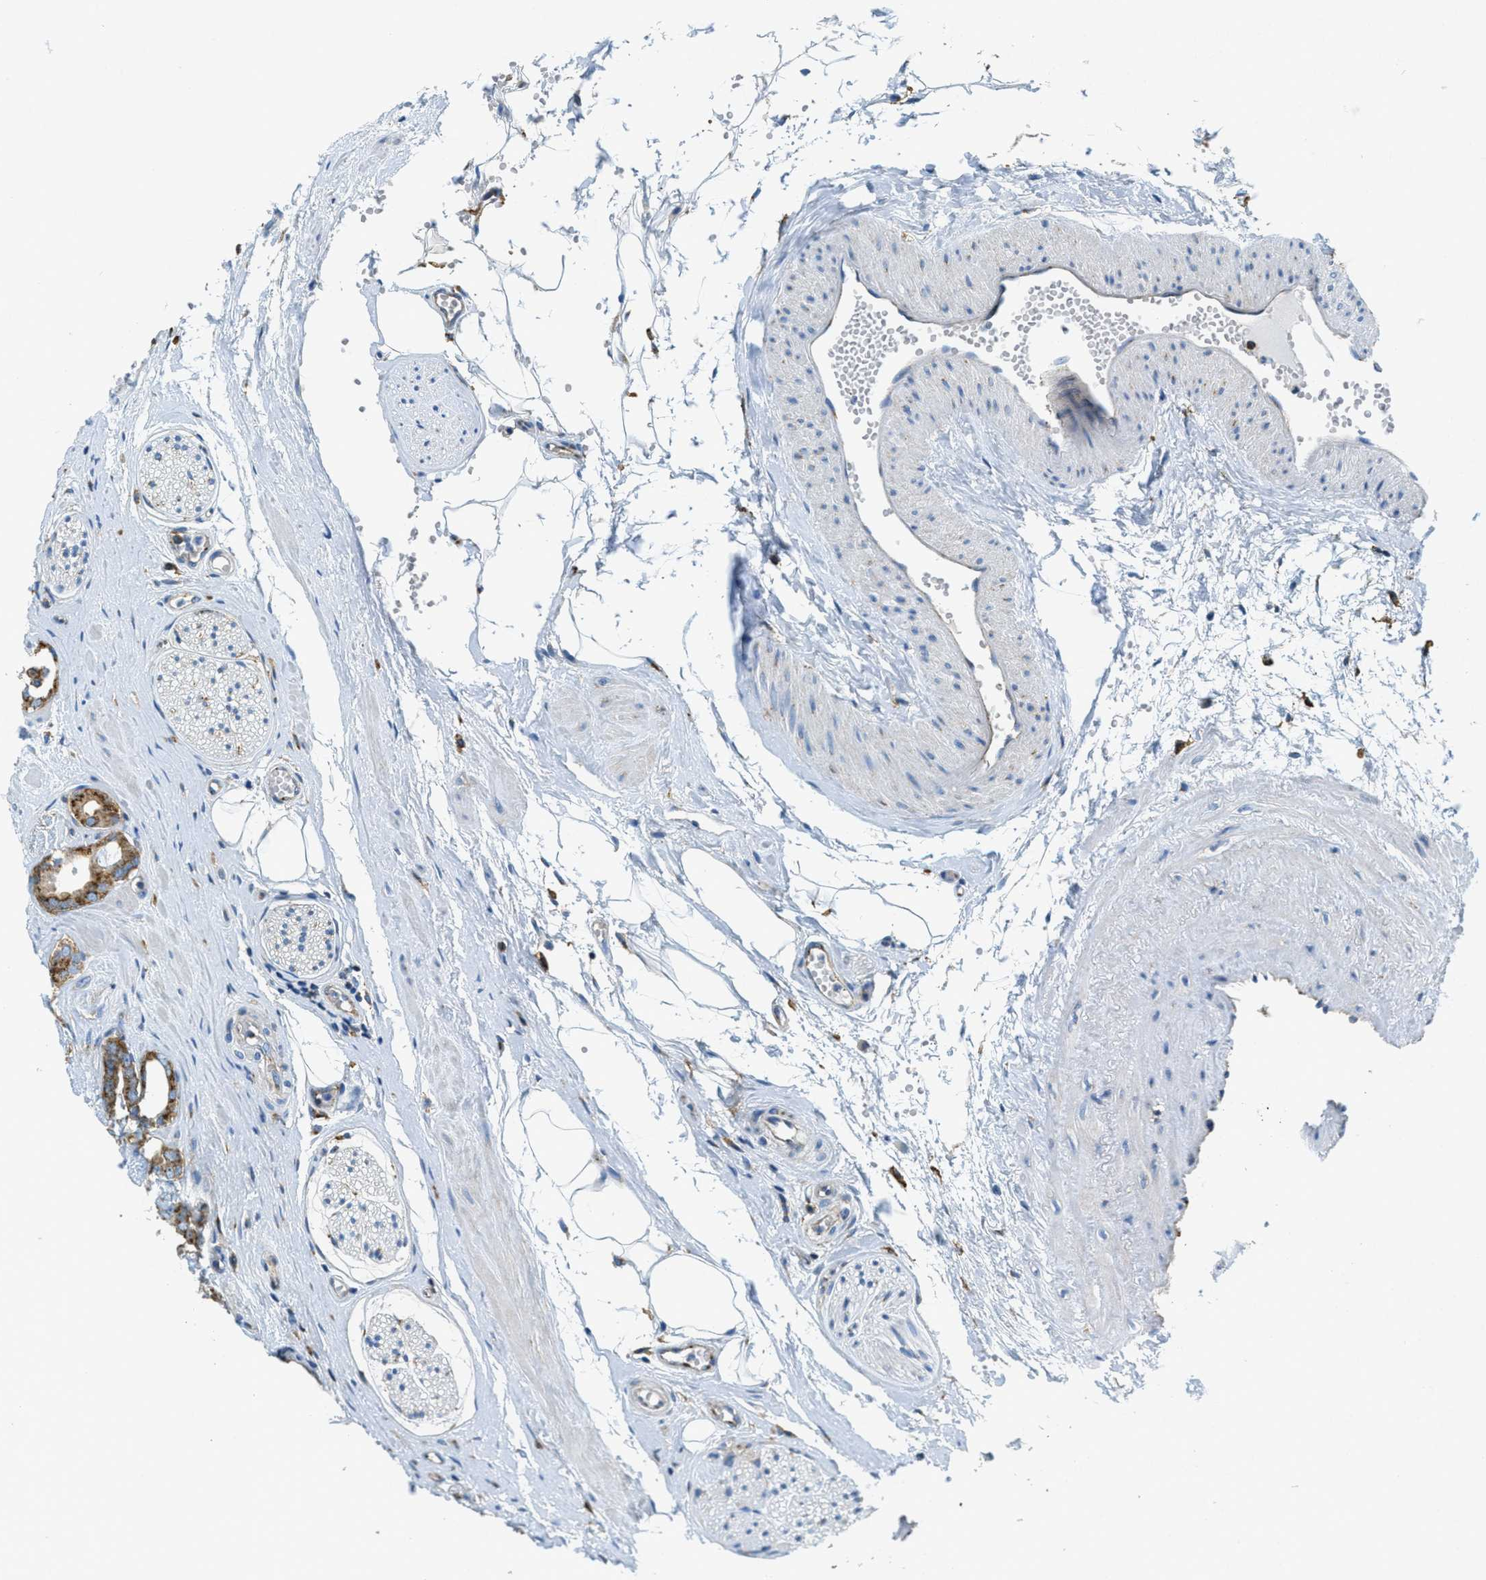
{"staining": {"intensity": "moderate", "quantity": ">75%", "location": "cytoplasmic/membranous"}, "tissue": "prostate cancer", "cell_type": "Tumor cells", "image_type": "cancer", "snomed": [{"axis": "morphology", "description": "Adenocarcinoma, Low grade"}, {"axis": "topography", "description": "Prostate"}], "caption": "Prostate low-grade adenocarcinoma stained for a protein (brown) exhibits moderate cytoplasmic/membranous positive positivity in about >75% of tumor cells.", "gene": "AP2B1", "patient": {"sex": "male", "age": 53}}